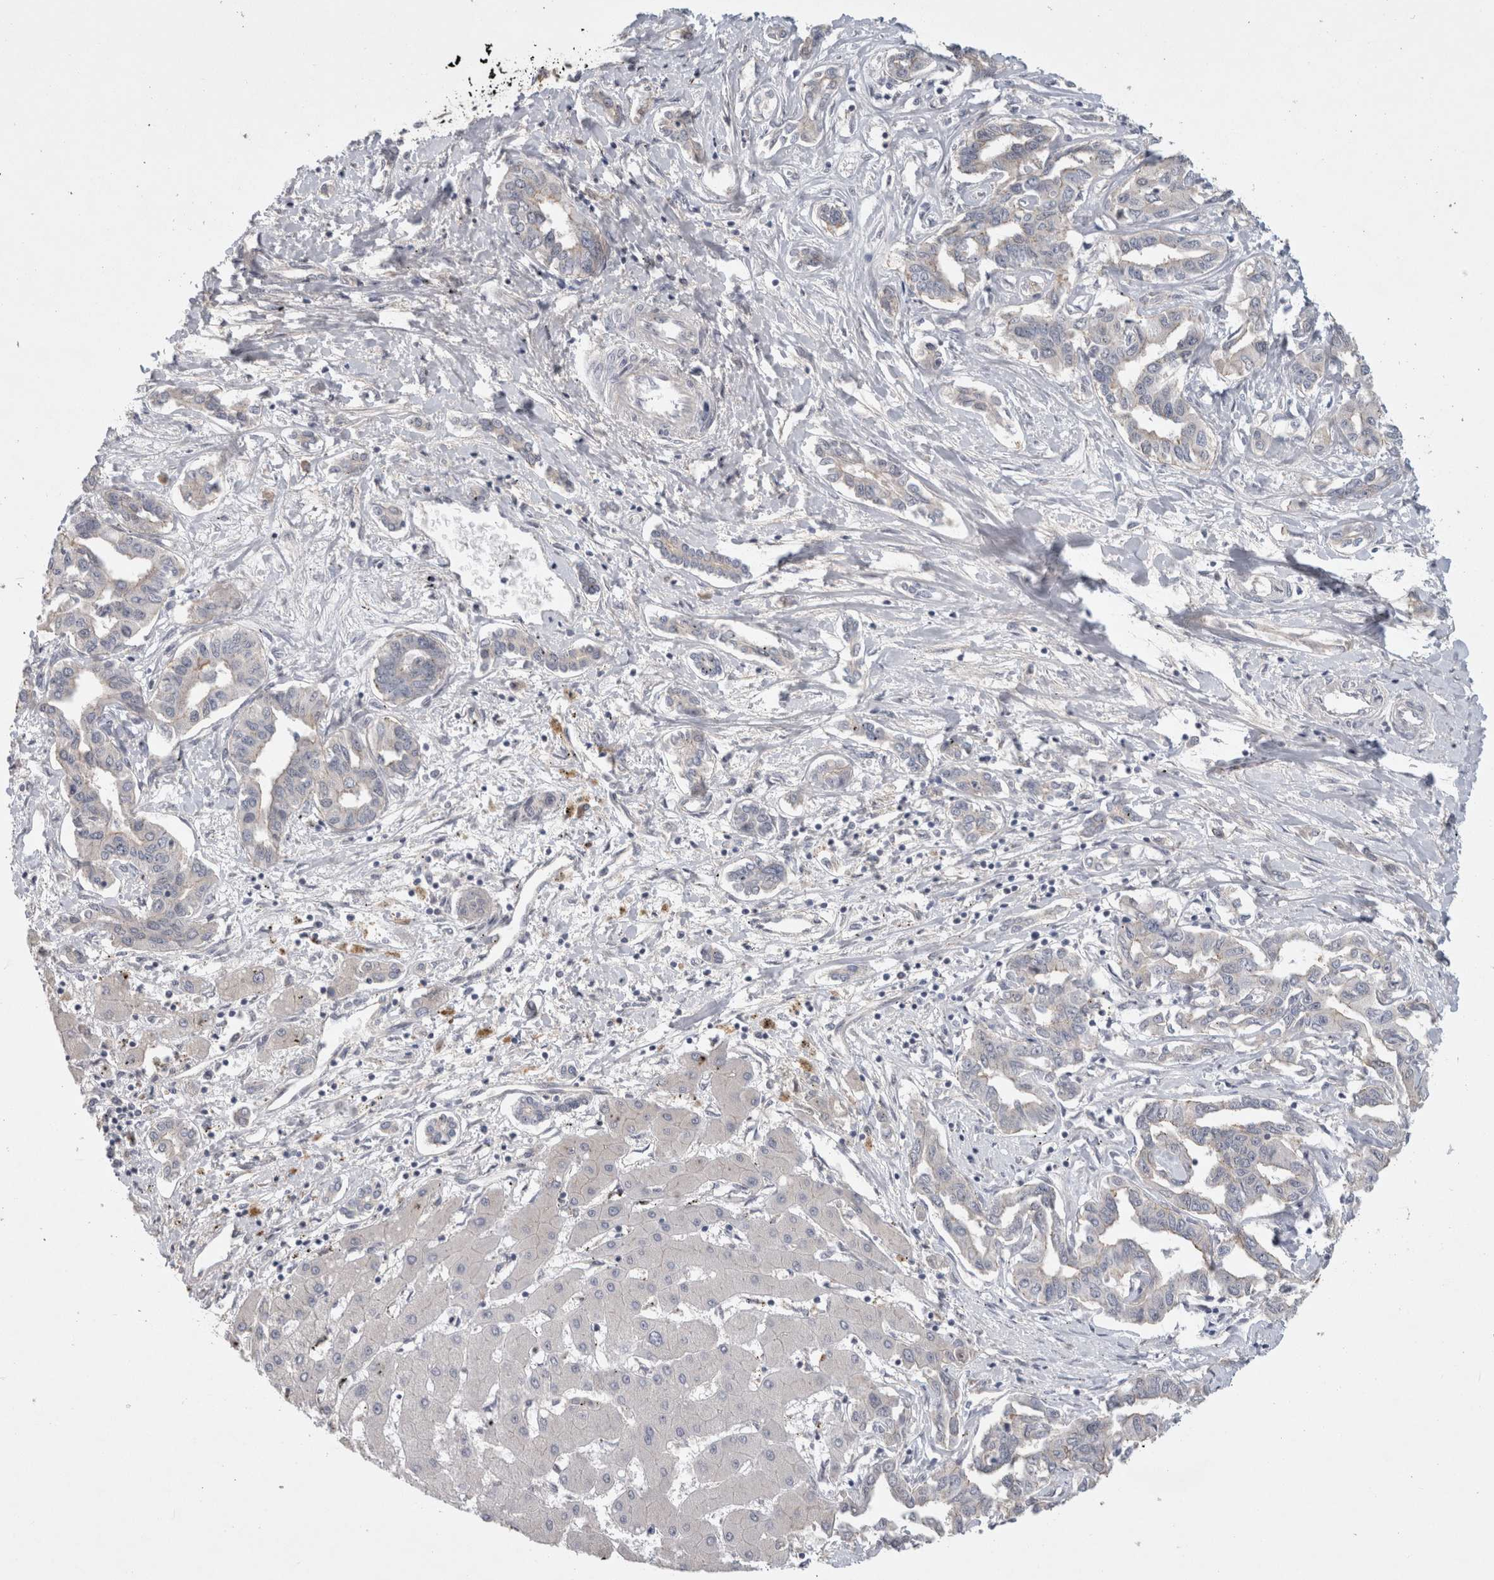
{"staining": {"intensity": "negative", "quantity": "none", "location": "none"}, "tissue": "liver cancer", "cell_type": "Tumor cells", "image_type": "cancer", "snomed": [{"axis": "morphology", "description": "Cholangiocarcinoma"}, {"axis": "topography", "description": "Liver"}], "caption": "A micrograph of cholangiocarcinoma (liver) stained for a protein exhibits no brown staining in tumor cells.", "gene": "CERS3", "patient": {"sex": "male", "age": 59}}